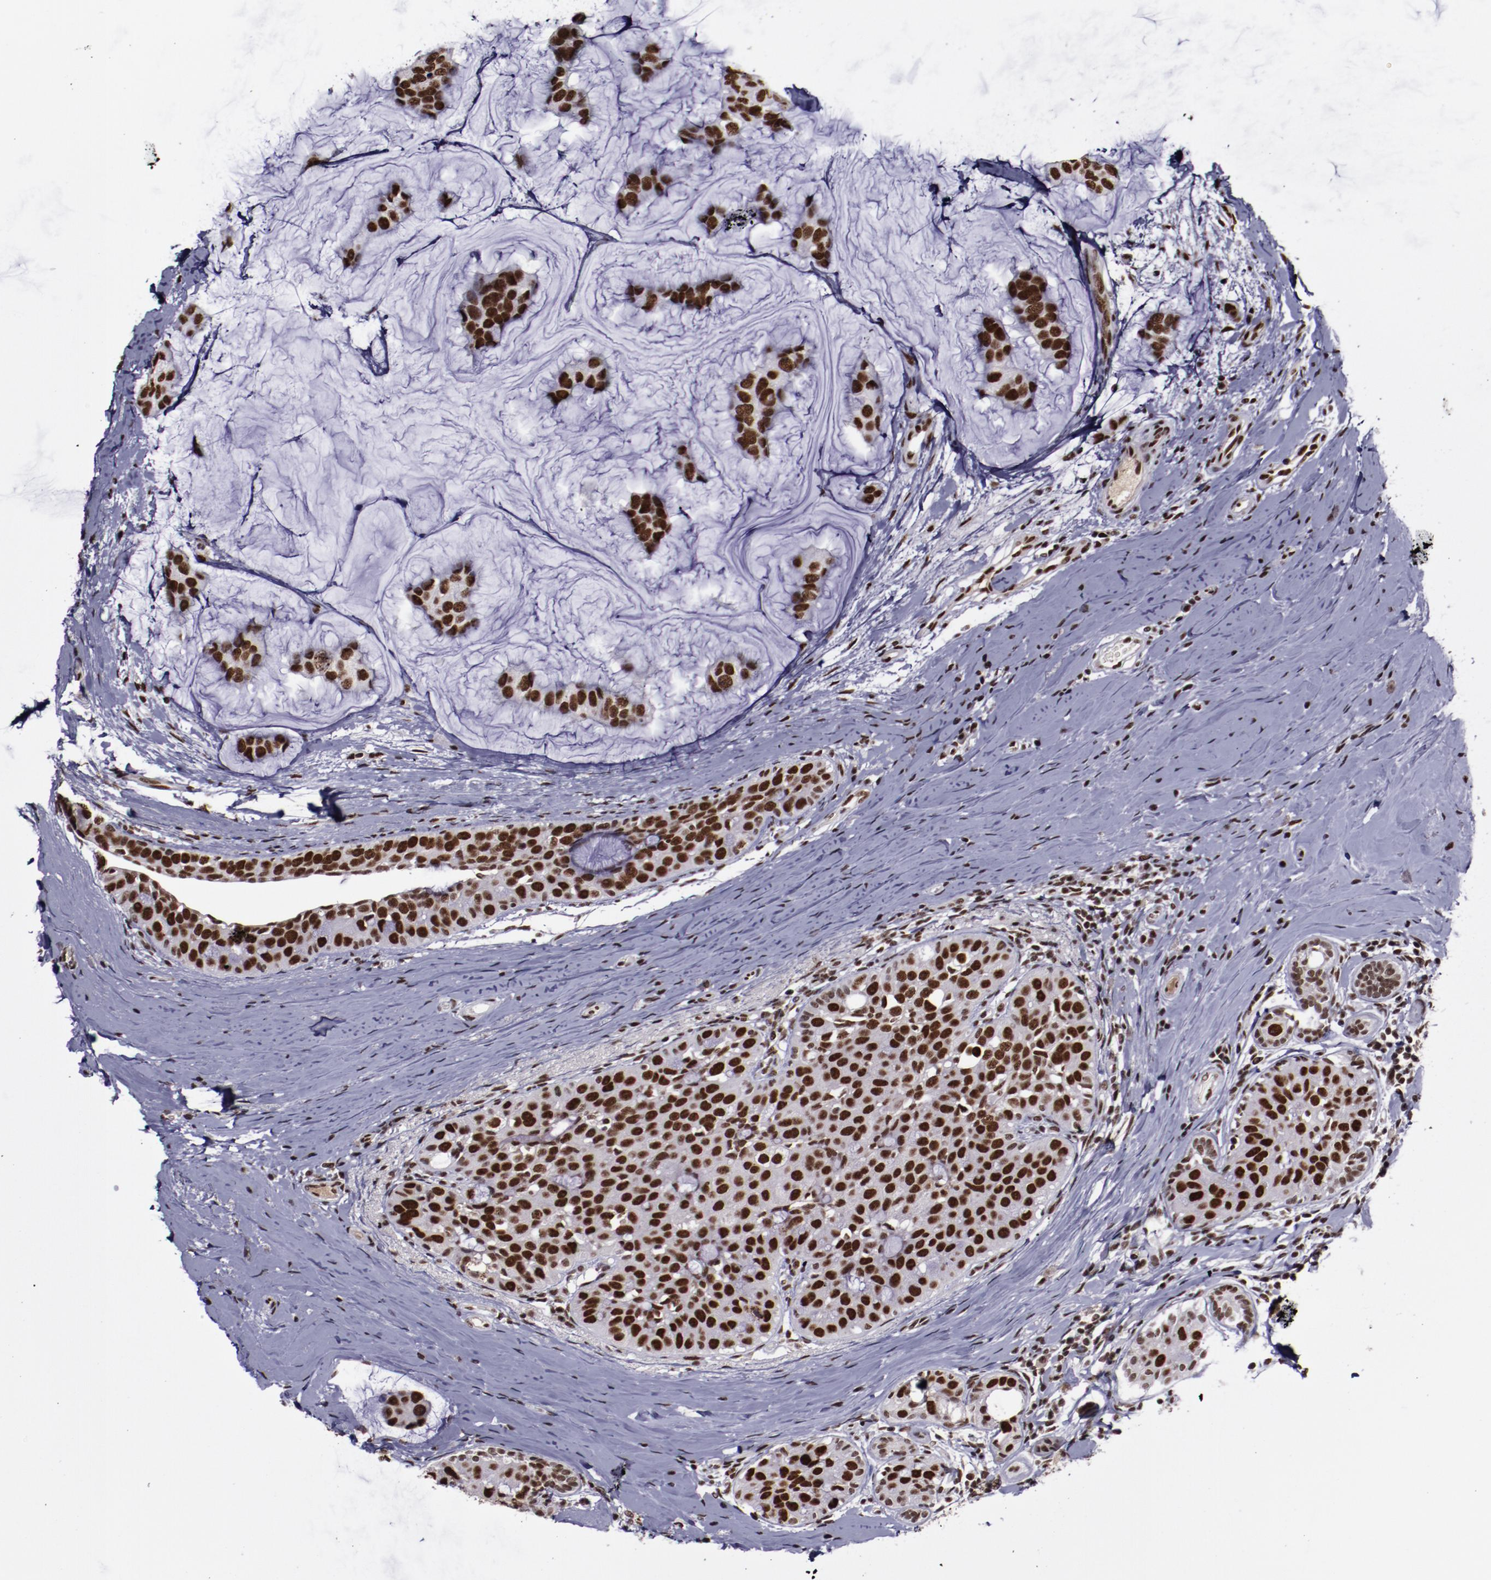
{"staining": {"intensity": "strong", "quantity": ">75%", "location": "nuclear"}, "tissue": "breast cancer", "cell_type": "Tumor cells", "image_type": "cancer", "snomed": [{"axis": "morphology", "description": "Normal tissue, NOS"}, {"axis": "morphology", "description": "Duct carcinoma"}, {"axis": "topography", "description": "Breast"}], "caption": "Immunohistochemical staining of human breast cancer demonstrates strong nuclear protein expression in approximately >75% of tumor cells.", "gene": "ERH", "patient": {"sex": "female", "age": 50}}